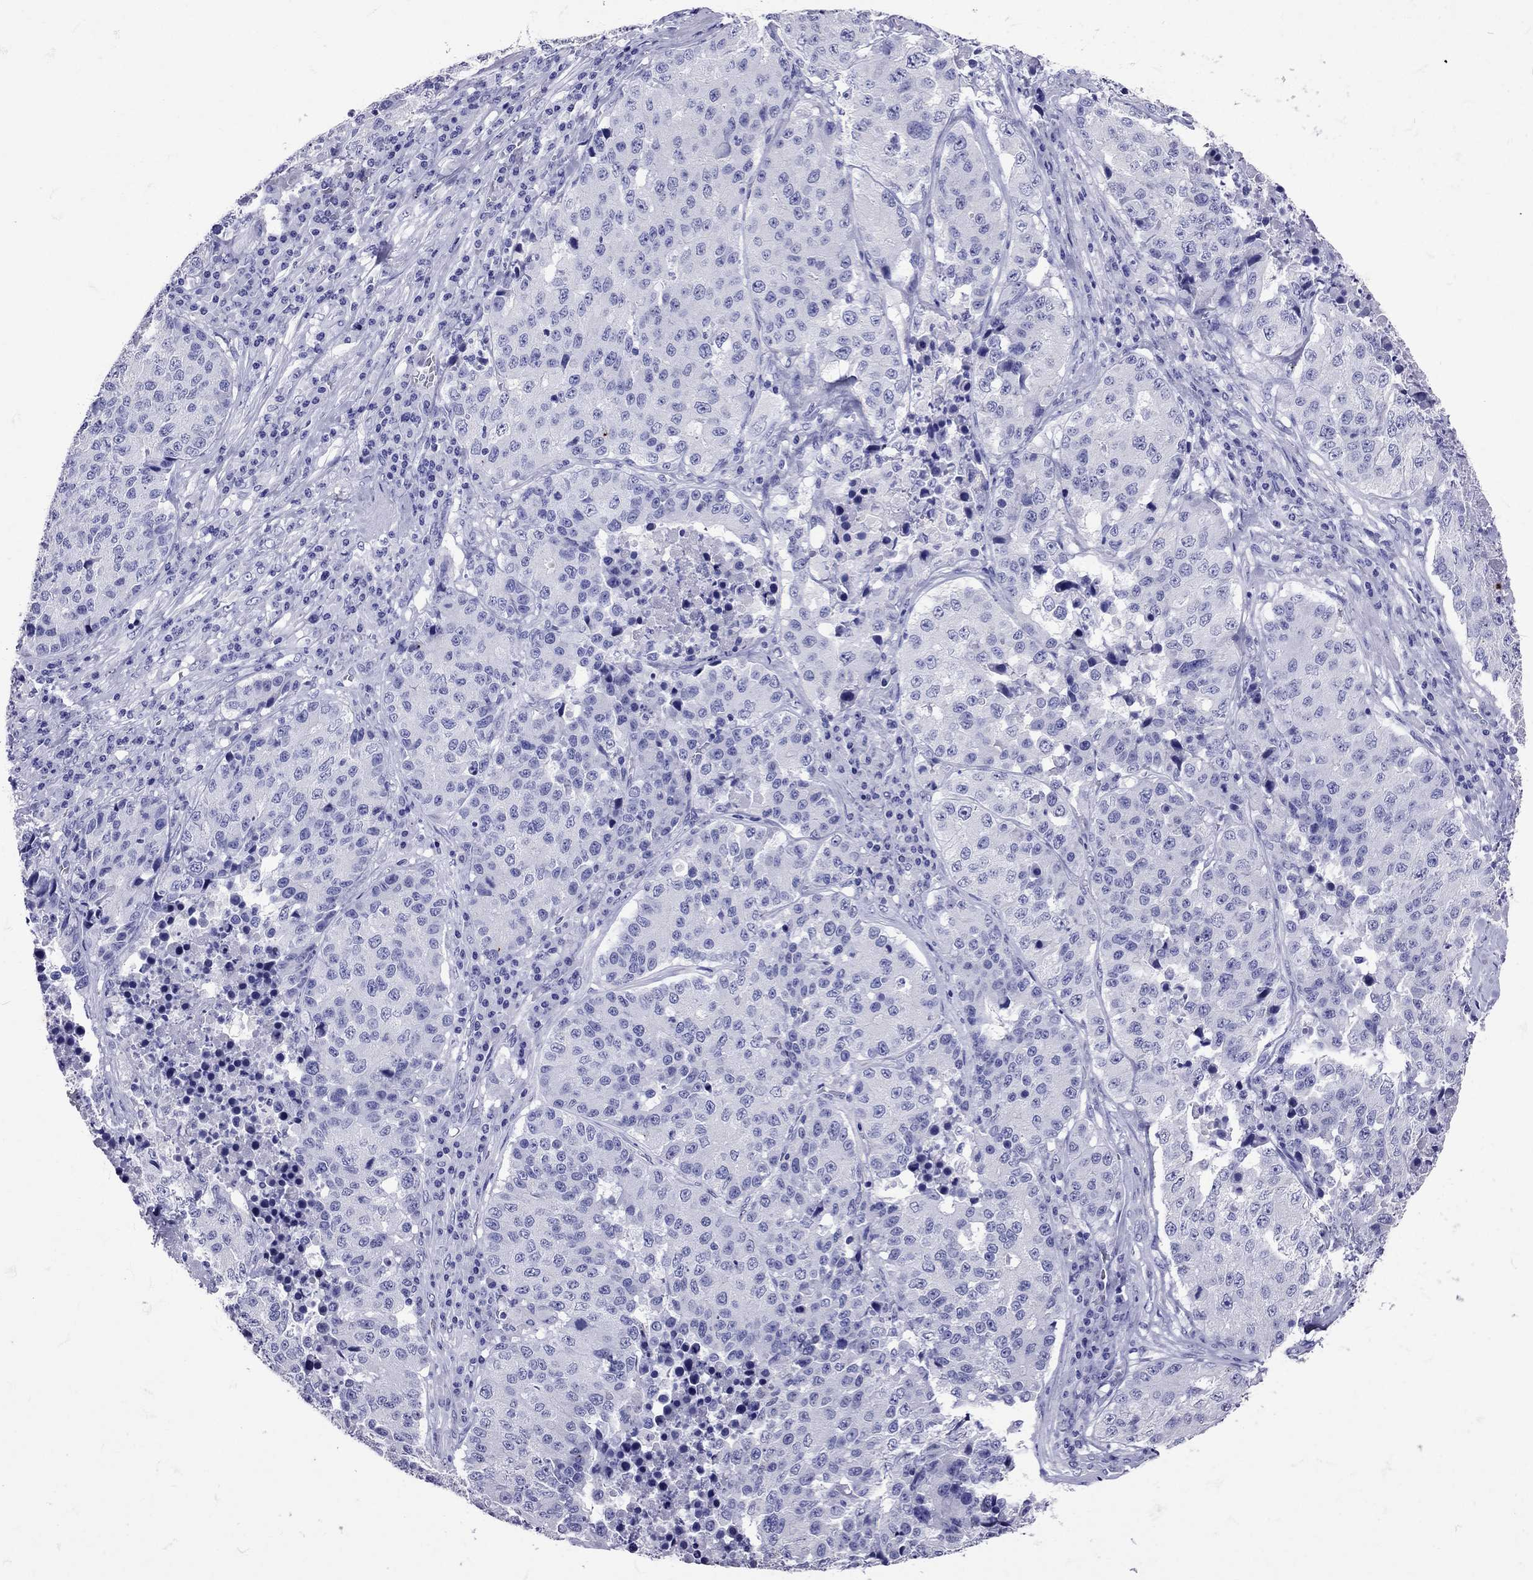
{"staining": {"intensity": "negative", "quantity": "none", "location": "none"}, "tissue": "stomach cancer", "cell_type": "Tumor cells", "image_type": "cancer", "snomed": [{"axis": "morphology", "description": "Adenocarcinoma, NOS"}, {"axis": "topography", "description": "Stomach"}], "caption": "This image is of adenocarcinoma (stomach) stained with immunohistochemistry (IHC) to label a protein in brown with the nuclei are counter-stained blue. There is no positivity in tumor cells.", "gene": "AVP", "patient": {"sex": "male", "age": 71}}